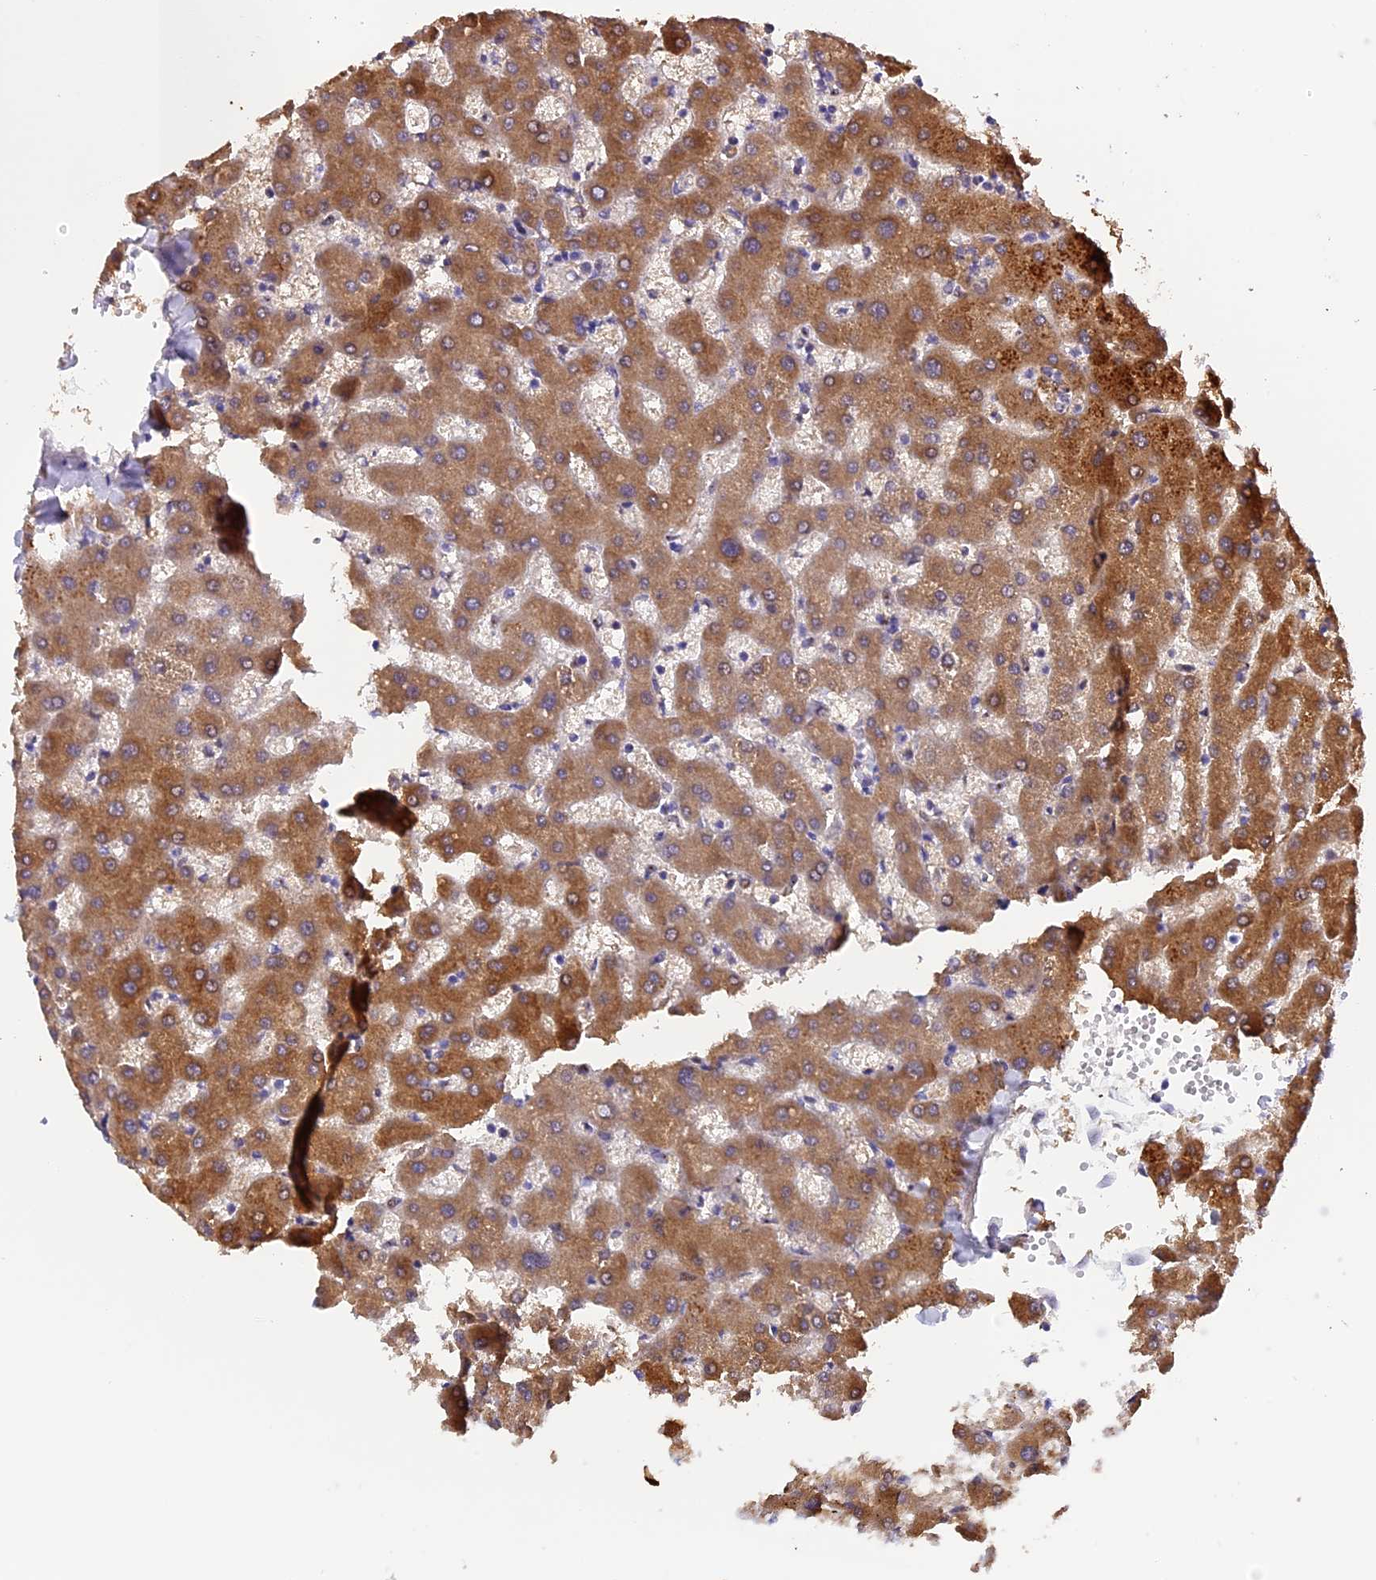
{"staining": {"intensity": "weak", "quantity": "<25%", "location": "cytoplasmic/membranous"}, "tissue": "liver", "cell_type": "Cholangiocytes", "image_type": "normal", "snomed": [{"axis": "morphology", "description": "Normal tissue, NOS"}, {"axis": "topography", "description": "Liver"}], "caption": "Immunohistochemistry of benign human liver demonstrates no expression in cholangiocytes.", "gene": "TRMT1", "patient": {"sex": "female", "age": 63}}